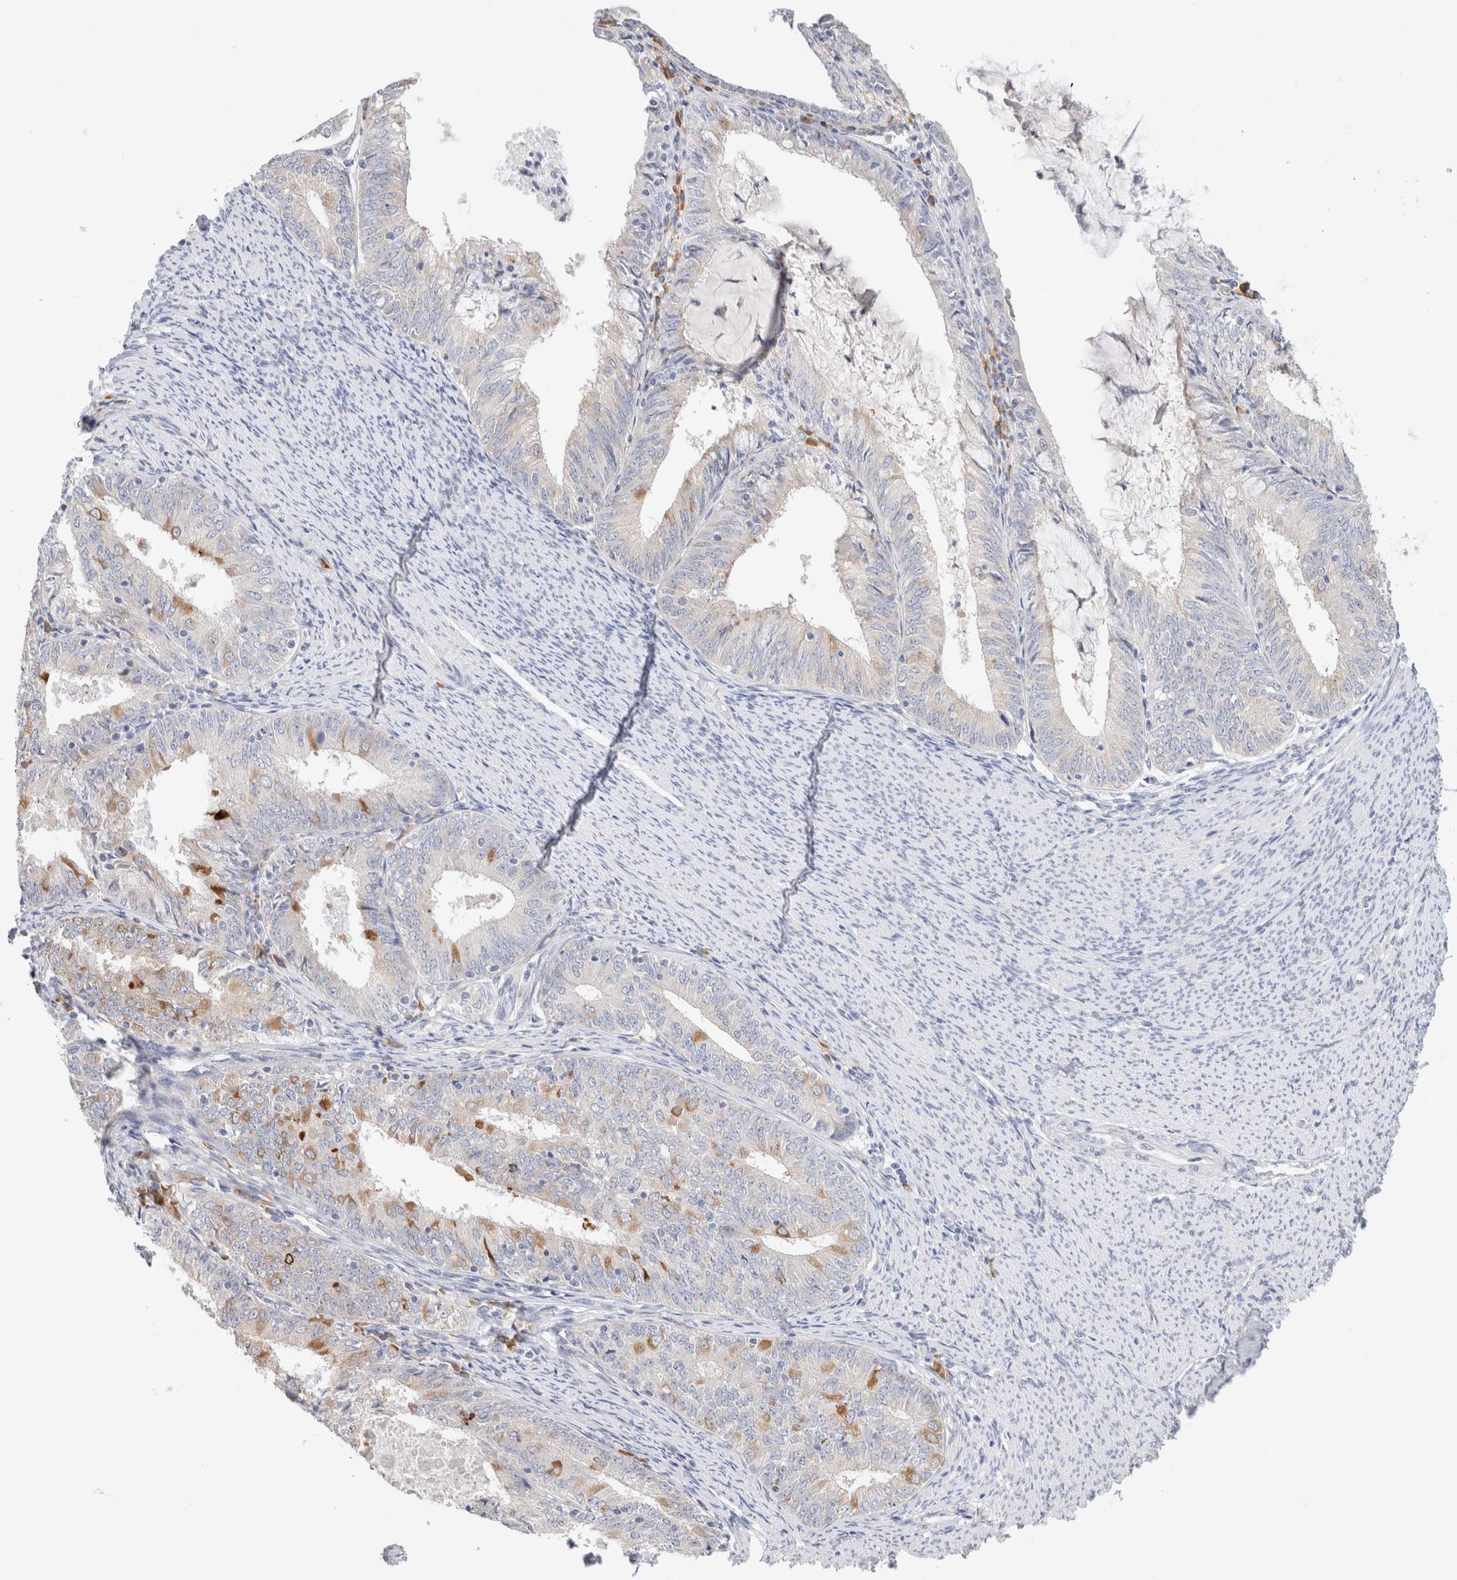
{"staining": {"intensity": "moderate", "quantity": "<25%", "location": "cytoplasmic/membranous"}, "tissue": "endometrial cancer", "cell_type": "Tumor cells", "image_type": "cancer", "snomed": [{"axis": "morphology", "description": "Adenocarcinoma, NOS"}, {"axis": "topography", "description": "Endometrium"}], "caption": "DAB (3,3'-diaminobenzidine) immunohistochemical staining of human endometrial cancer shows moderate cytoplasmic/membranous protein expression in approximately <25% of tumor cells. Using DAB (brown) and hematoxylin (blue) stains, captured at high magnification using brightfield microscopy.", "gene": "GADD45G", "patient": {"sex": "female", "age": 57}}